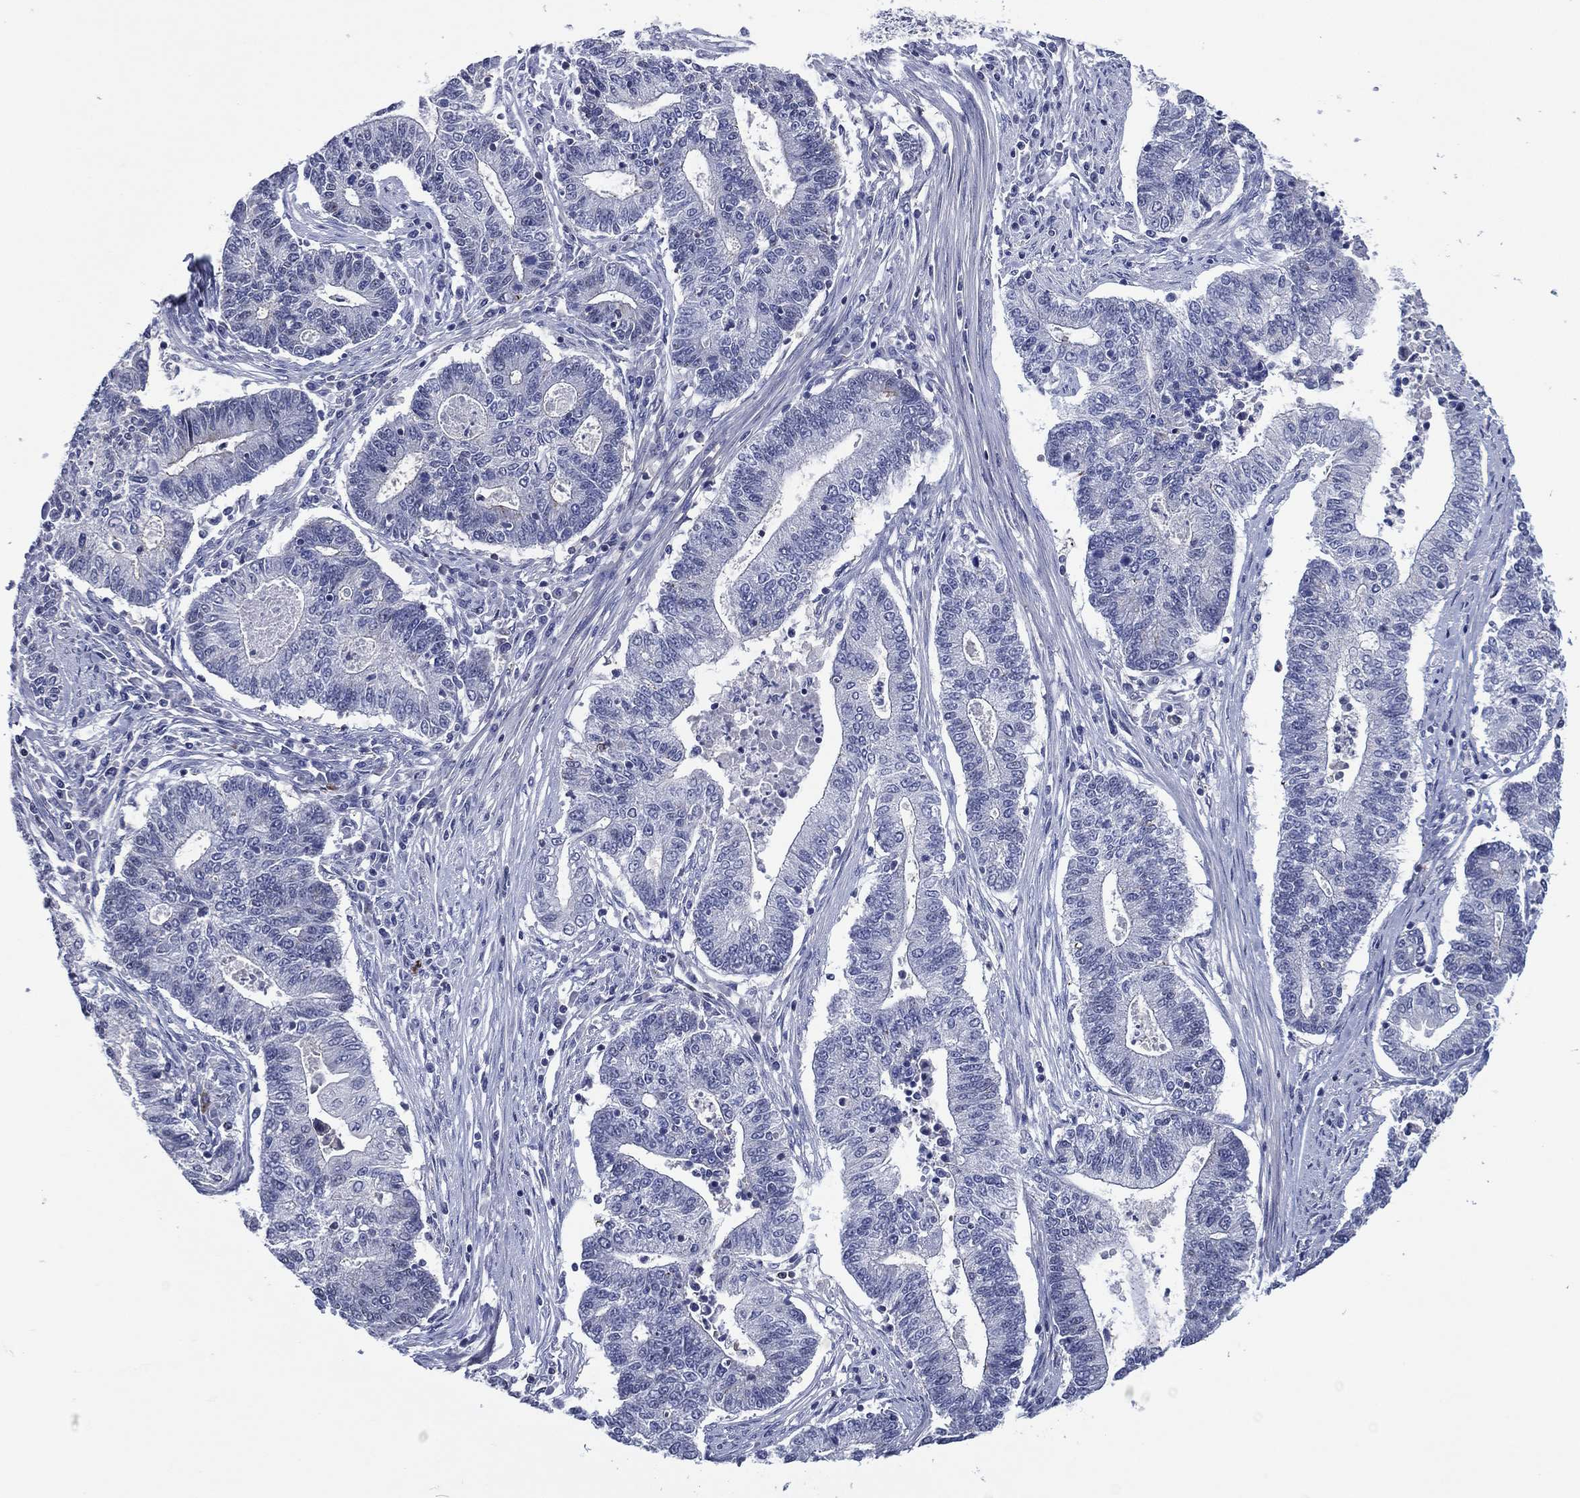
{"staining": {"intensity": "negative", "quantity": "none", "location": "none"}, "tissue": "endometrial cancer", "cell_type": "Tumor cells", "image_type": "cancer", "snomed": [{"axis": "morphology", "description": "Adenocarcinoma, NOS"}, {"axis": "topography", "description": "Uterus"}, {"axis": "topography", "description": "Endometrium"}], "caption": "This is an IHC micrograph of adenocarcinoma (endometrial). There is no positivity in tumor cells.", "gene": "TRIM31", "patient": {"sex": "female", "age": 54}}